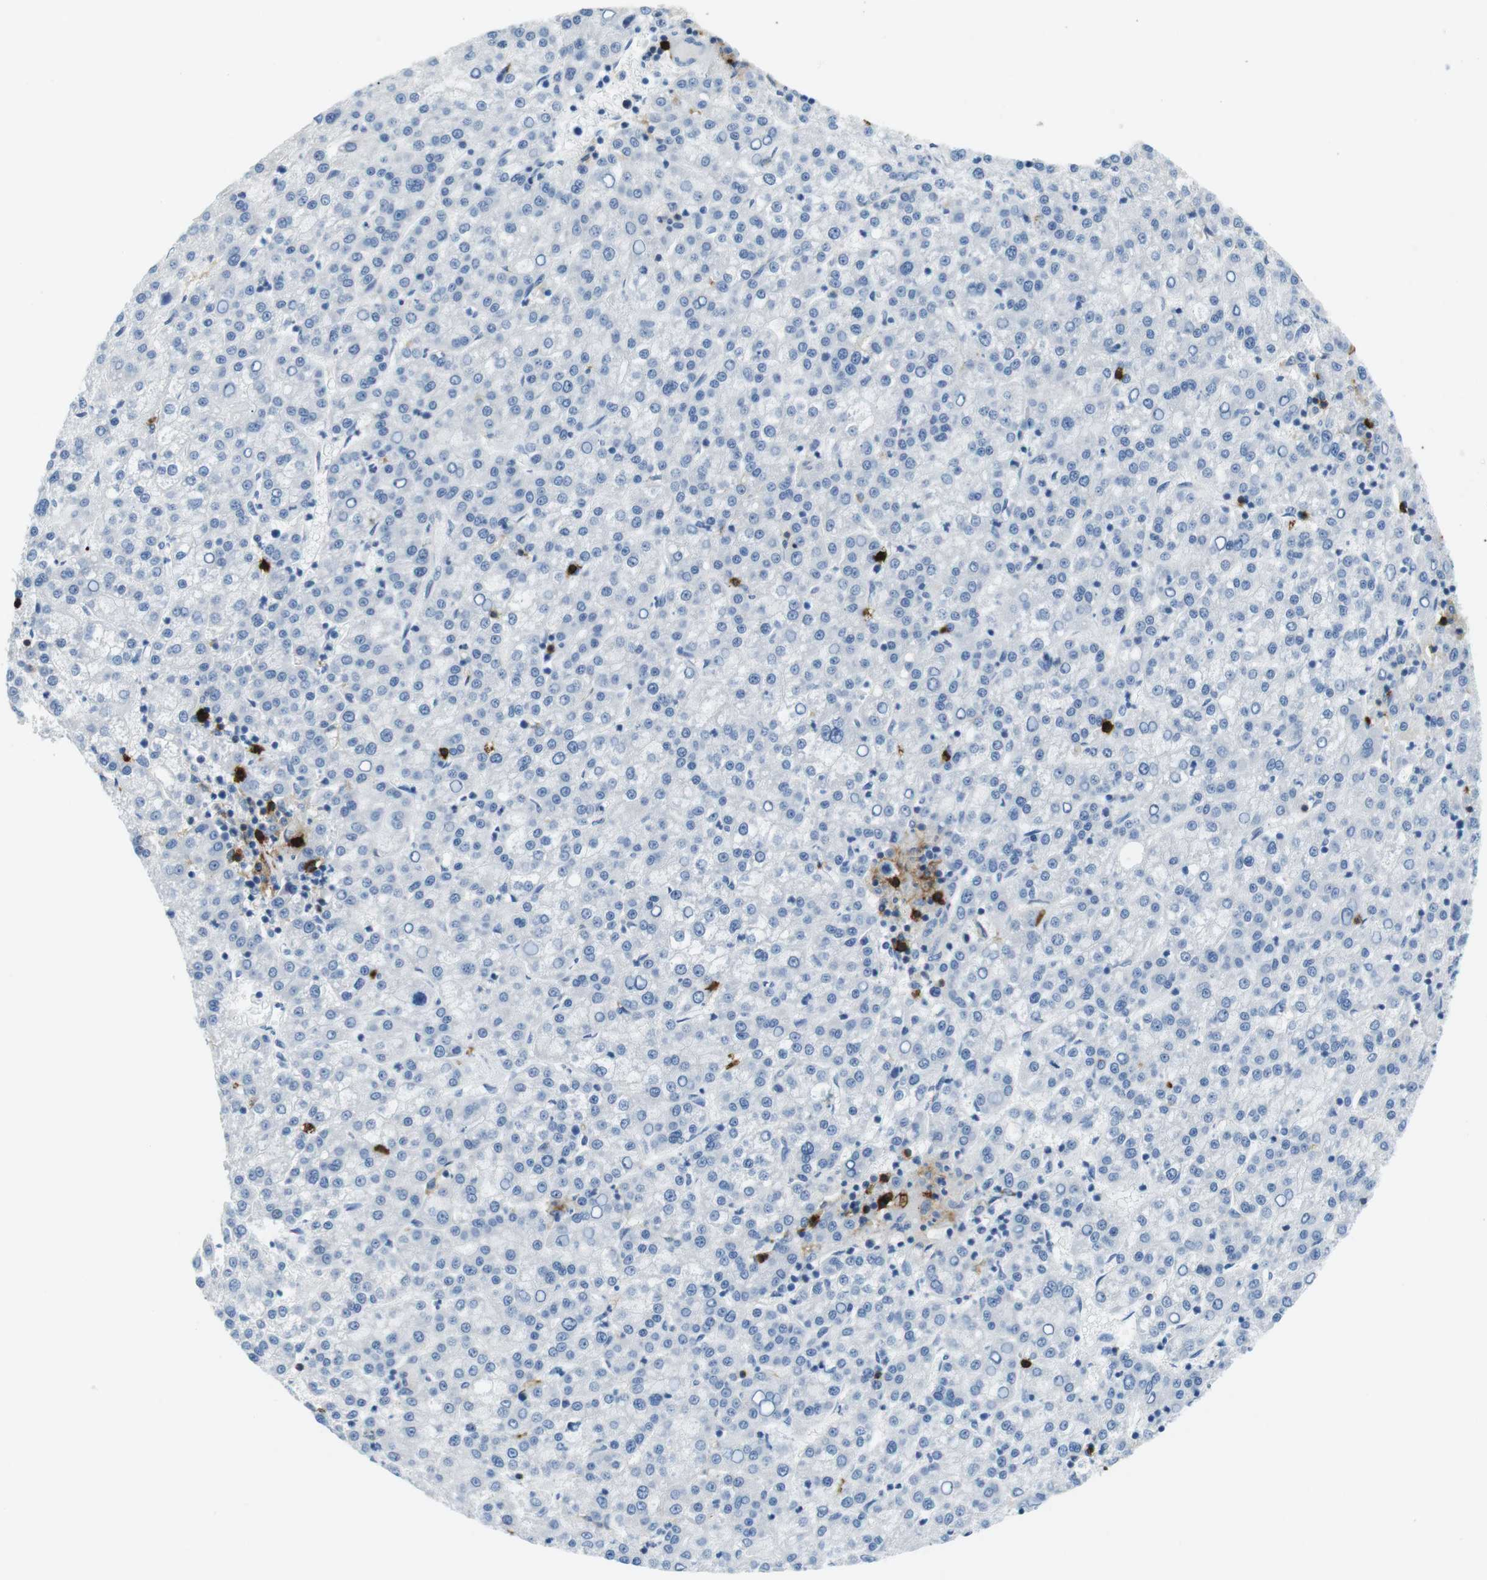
{"staining": {"intensity": "negative", "quantity": "none", "location": "none"}, "tissue": "liver cancer", "cell_type": "Tumor cells", "image_type": "cancer", "snomed": [{"axis": "morphology", "description": "Carcinoma, Hepatocellular, NOS"}, {"axis": "topography", "description": "Liver"}], "caption": "The micrograph displays no significant staining in tumor cells of liver cancer (hepatocellular carcinoma). (DAB immunohistochemistry, high magnification).", "gene": "TNFRSF4", "patient": {"sex": "female", "age": 58}}